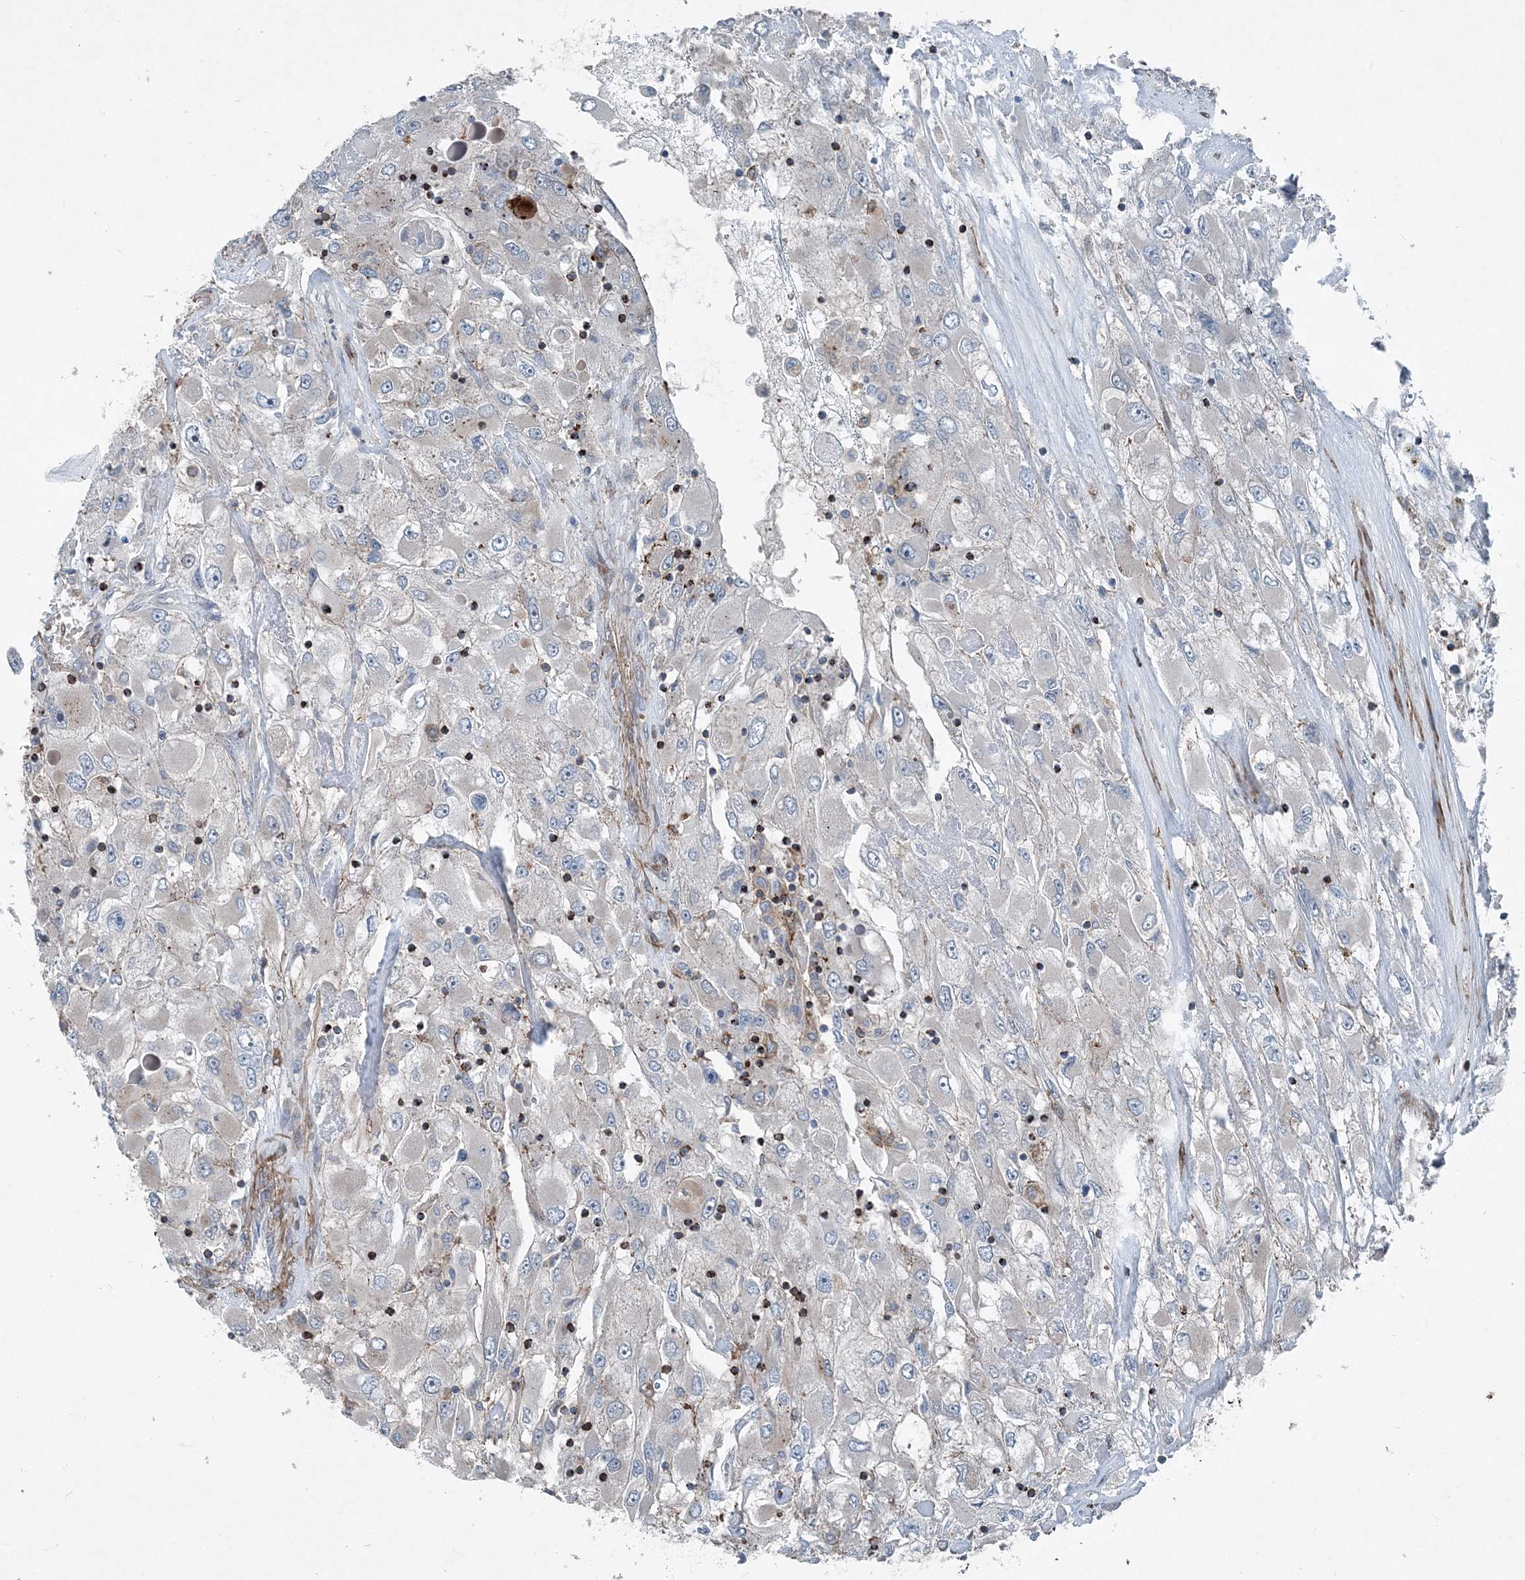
{"staining": {"intensity": "negative", "quantity": "none", "location": "none"}, "tissue": "renal cancer", "cell_type": "Tumor cells", "image_type": "cancer", "snomed": [{"axis": "morphology", "description": "Adenocarcinoma, NOS"}, {"axis": "topography", "description": "Kidney"}], "caption": "Immunohistochemistry (IHC) image of adenocarcinoma (renal) stained for a protein (brown), which displays no positivity in tumor cells.", "gene": "DGUOK", "patient": {"sex": "female", "age": 52}}